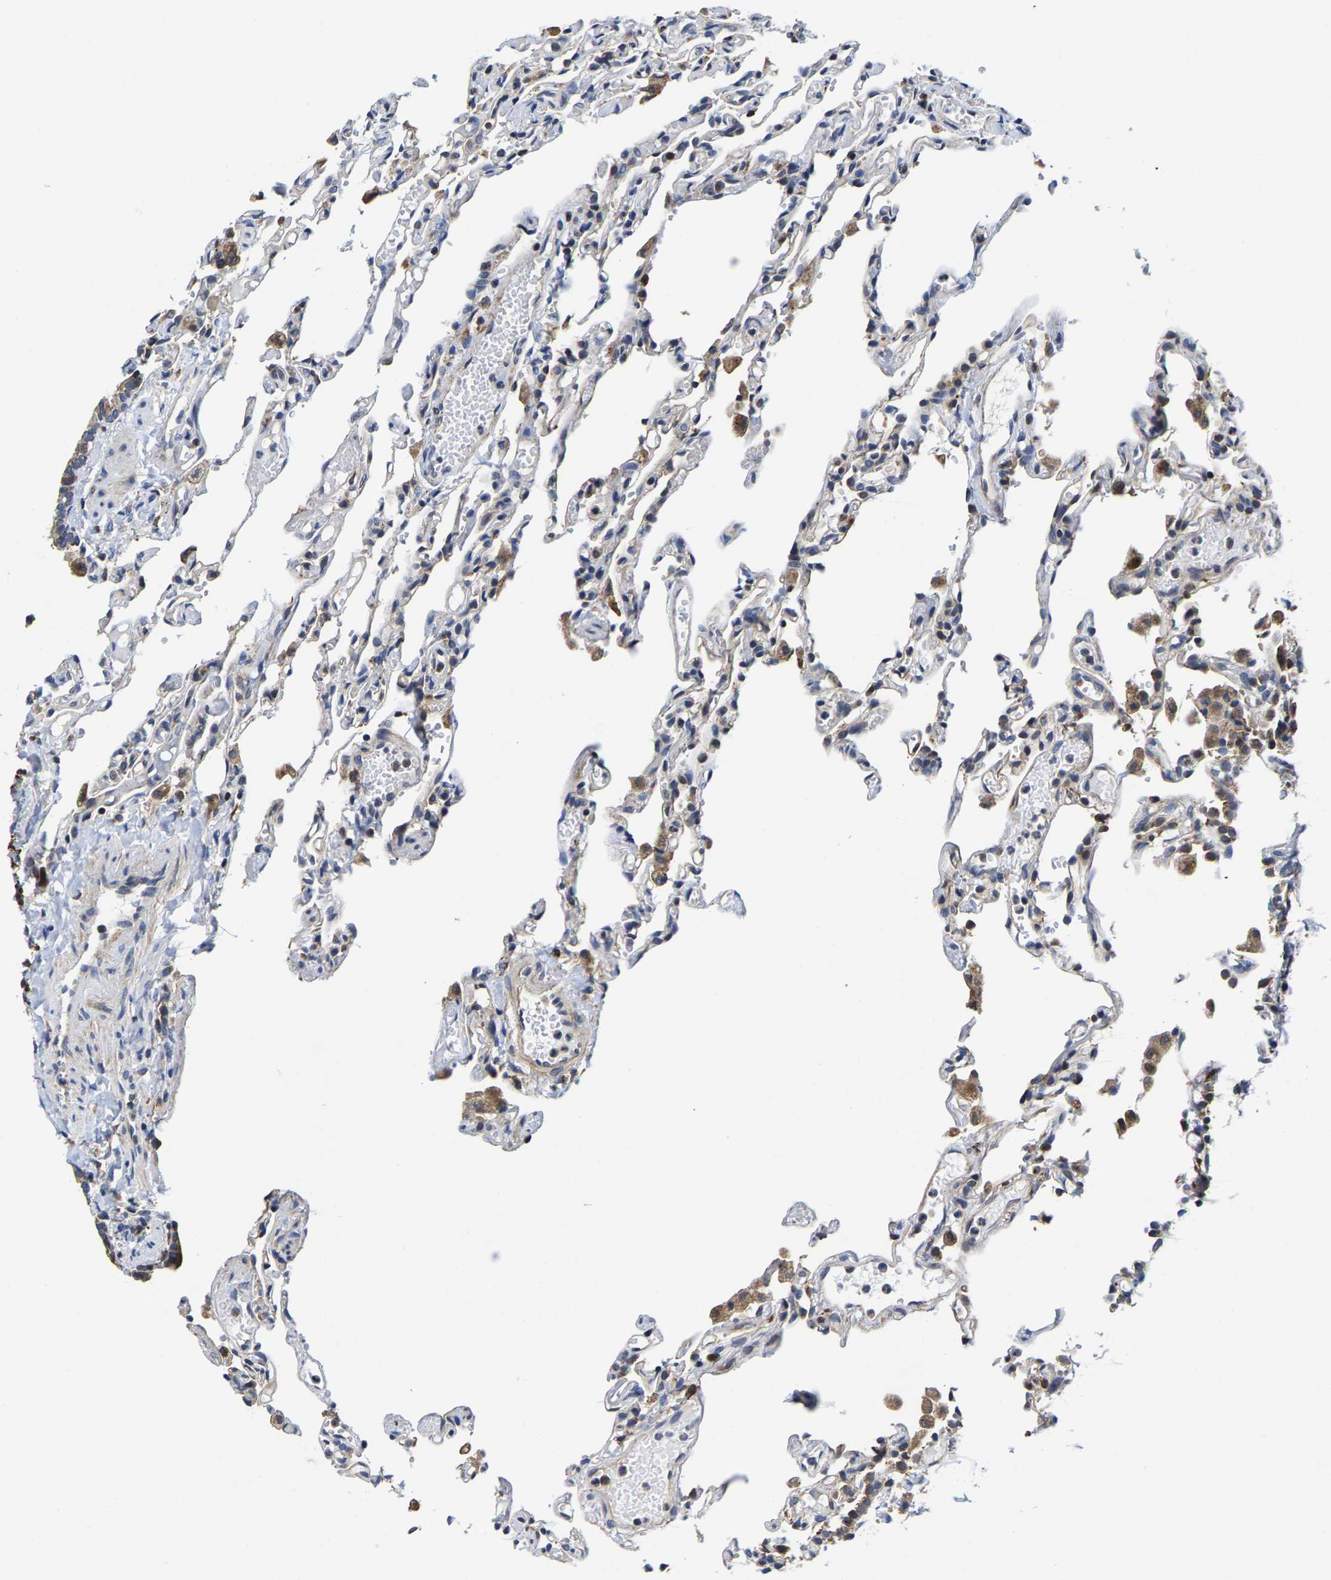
{"staining": {"intensity": "moderate", "quantity": "<25%", "location": "cytoplasmic/membranous"}, "tissue": "lung", "cell_type": "Alveolar cells", "image_type": "normal", "snomed": [{"axis": "morphology", "description": "Normal tissue, NOS"}, {"axis": "topography", "description": "Lung"}], "caption": "About <25% of alveolar cells in unremarkable human lung display moderate cytoplasmic/membranous protein expression as visualized by brown immunohistochemical staining.", "gene": "PFKFB3", "patient": {"sex": "male", "age": 21}}